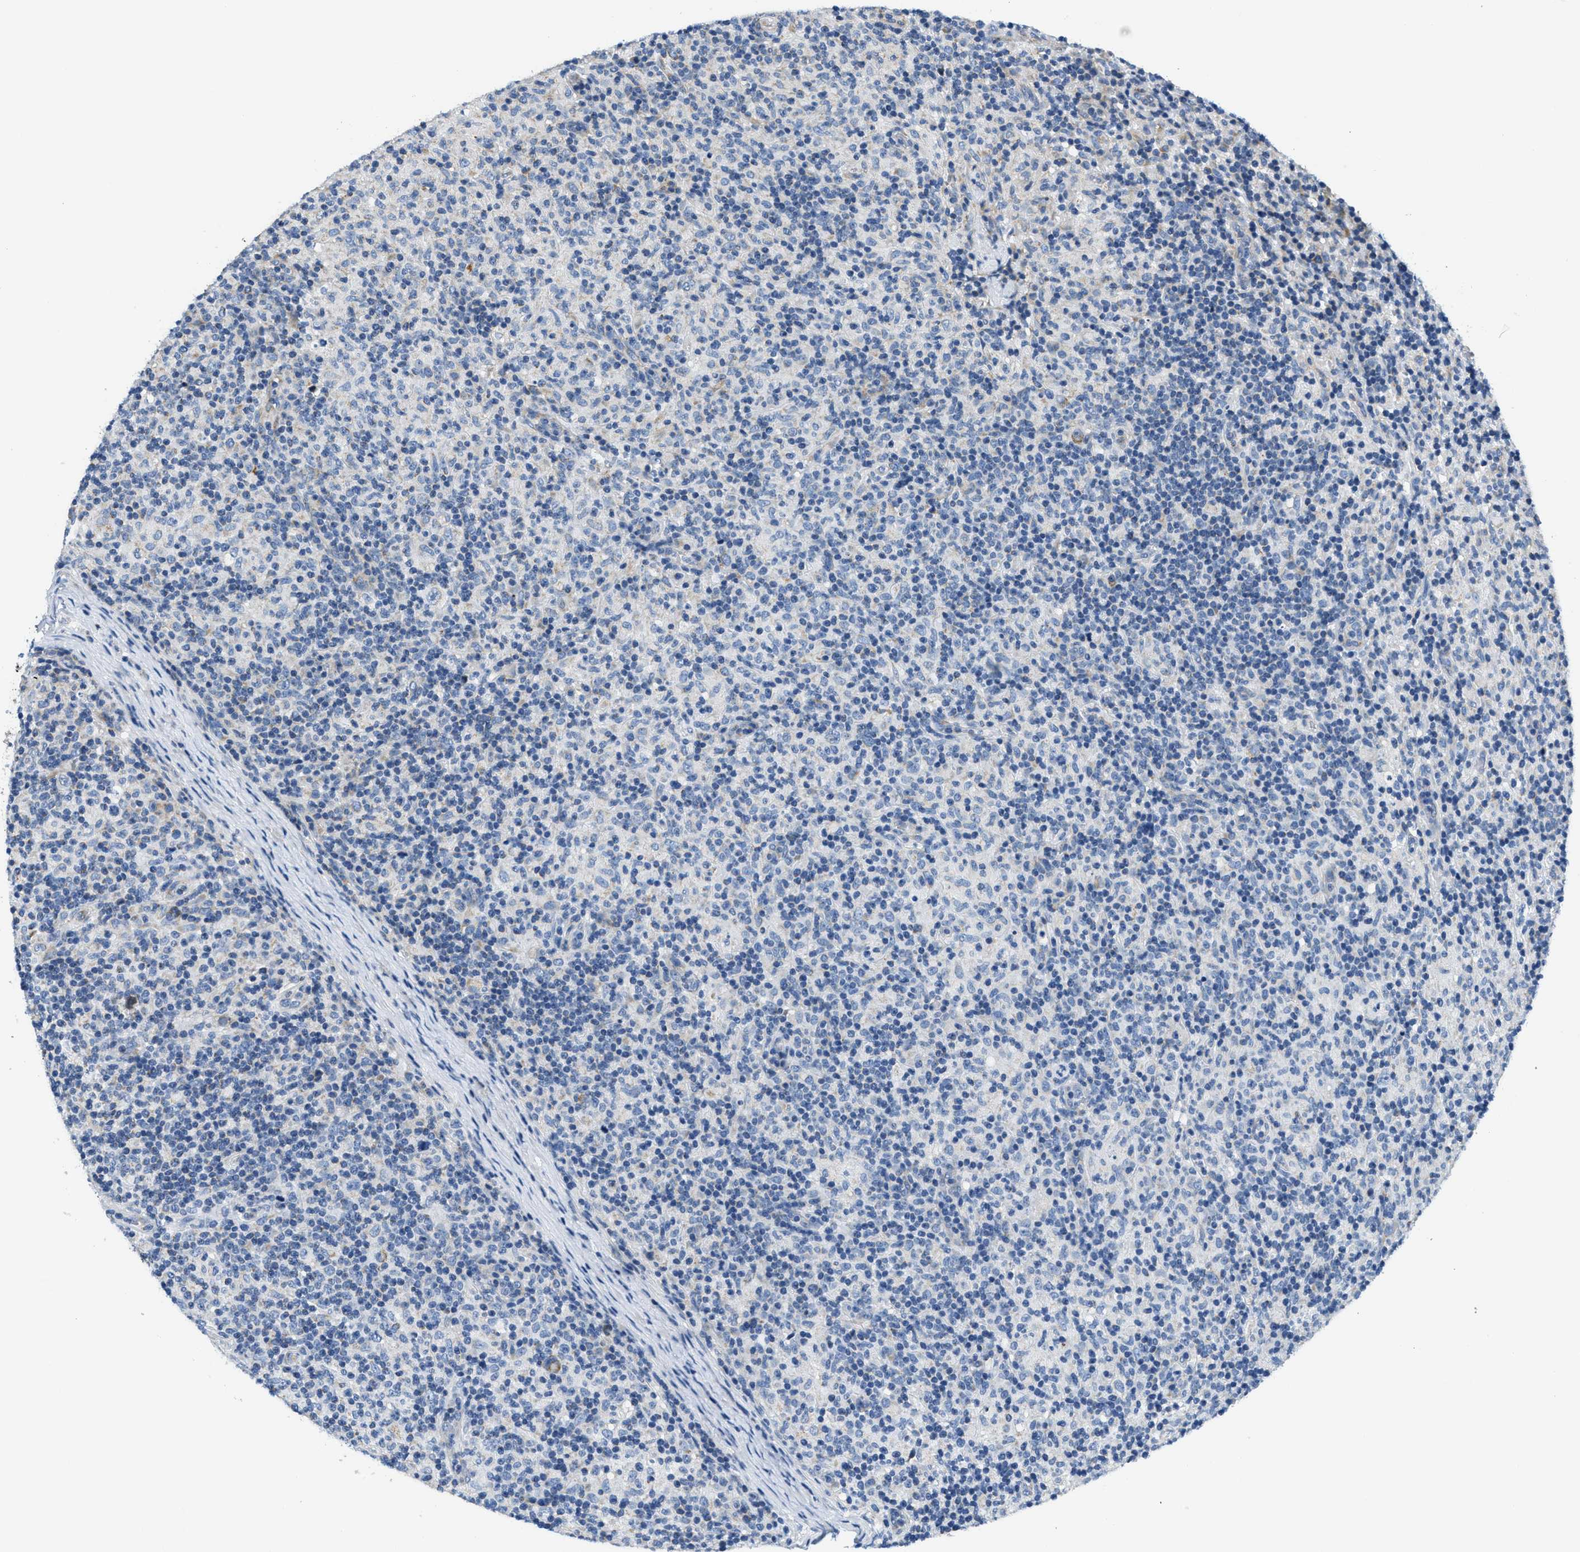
{"staining": {"intensity": "negative", "quantity": "none", "location": "none"}, "tissue": "lymphoma", "cell_type": "Tumor cells", "image_type": "cancer", "snomed": [{"axis": "morphology", "description": "Hodgkin's disease, NOS"}, {"axis": "topography", "description": "Lymph node"}], "caption": "Tumor cells are negative for protein expression in human lymphoma.", "gene": "CA4", "patient": {"sex": "male", "age": 70}}